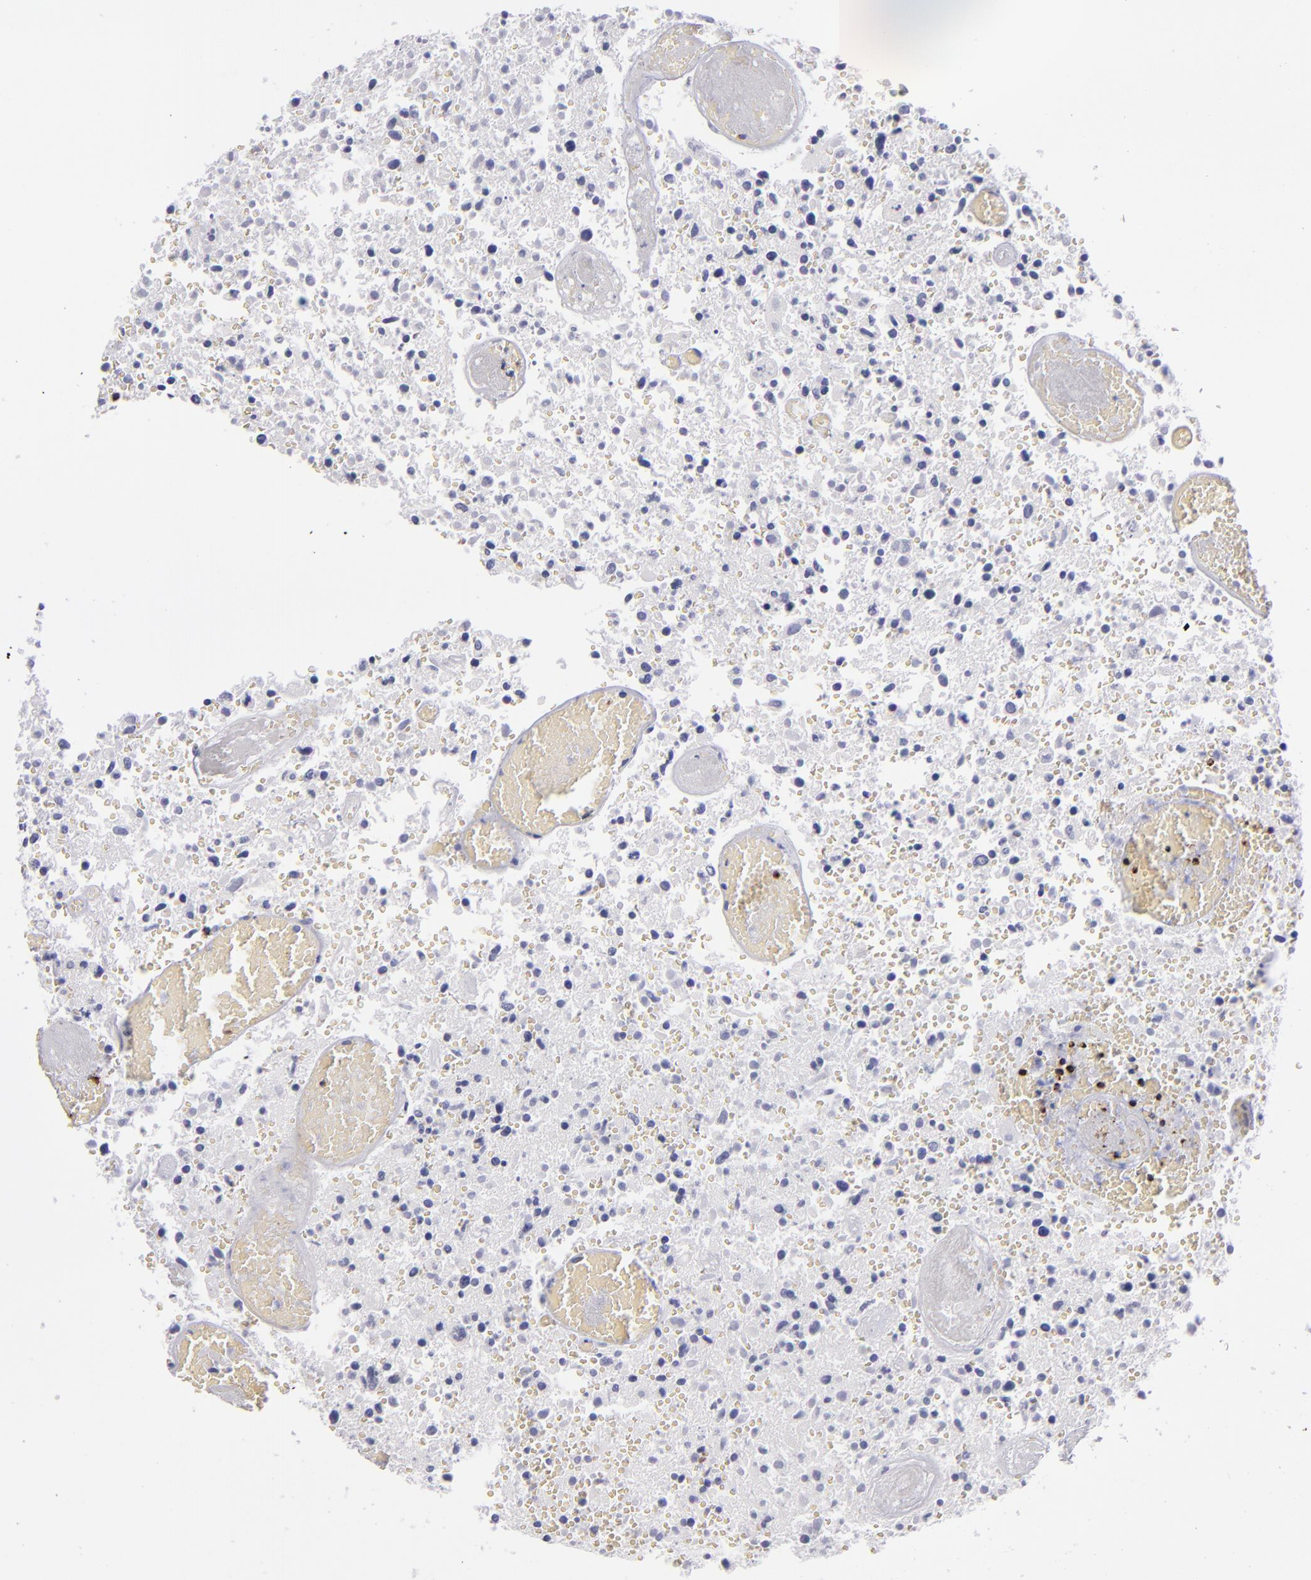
{"staining": {"intensity": "negative", "quantity": "none", "location": "none"}, "tissue": "glioma", "cell_type": "Tumor cells", "image_type": "cancer", "snomed": [{"axis": "morphology", "description": "Glioma, malignant, High grade"}, {"axis": "topography", "description": "Brain"}], "caption": "Immunohistochemistry micrograph of neoplastic tissue: human glioma stained with DAB displays no significant protein staining in tumor cells. The staining was performed using DAB (3,3'-diaminobenzidine) to visualize the protein expression in brown, while the nuclei were stained in blue with hematoxylin (Magnification: 20x).", "gene": "CD2", "patient": {"sex": "male", "age": 72}}